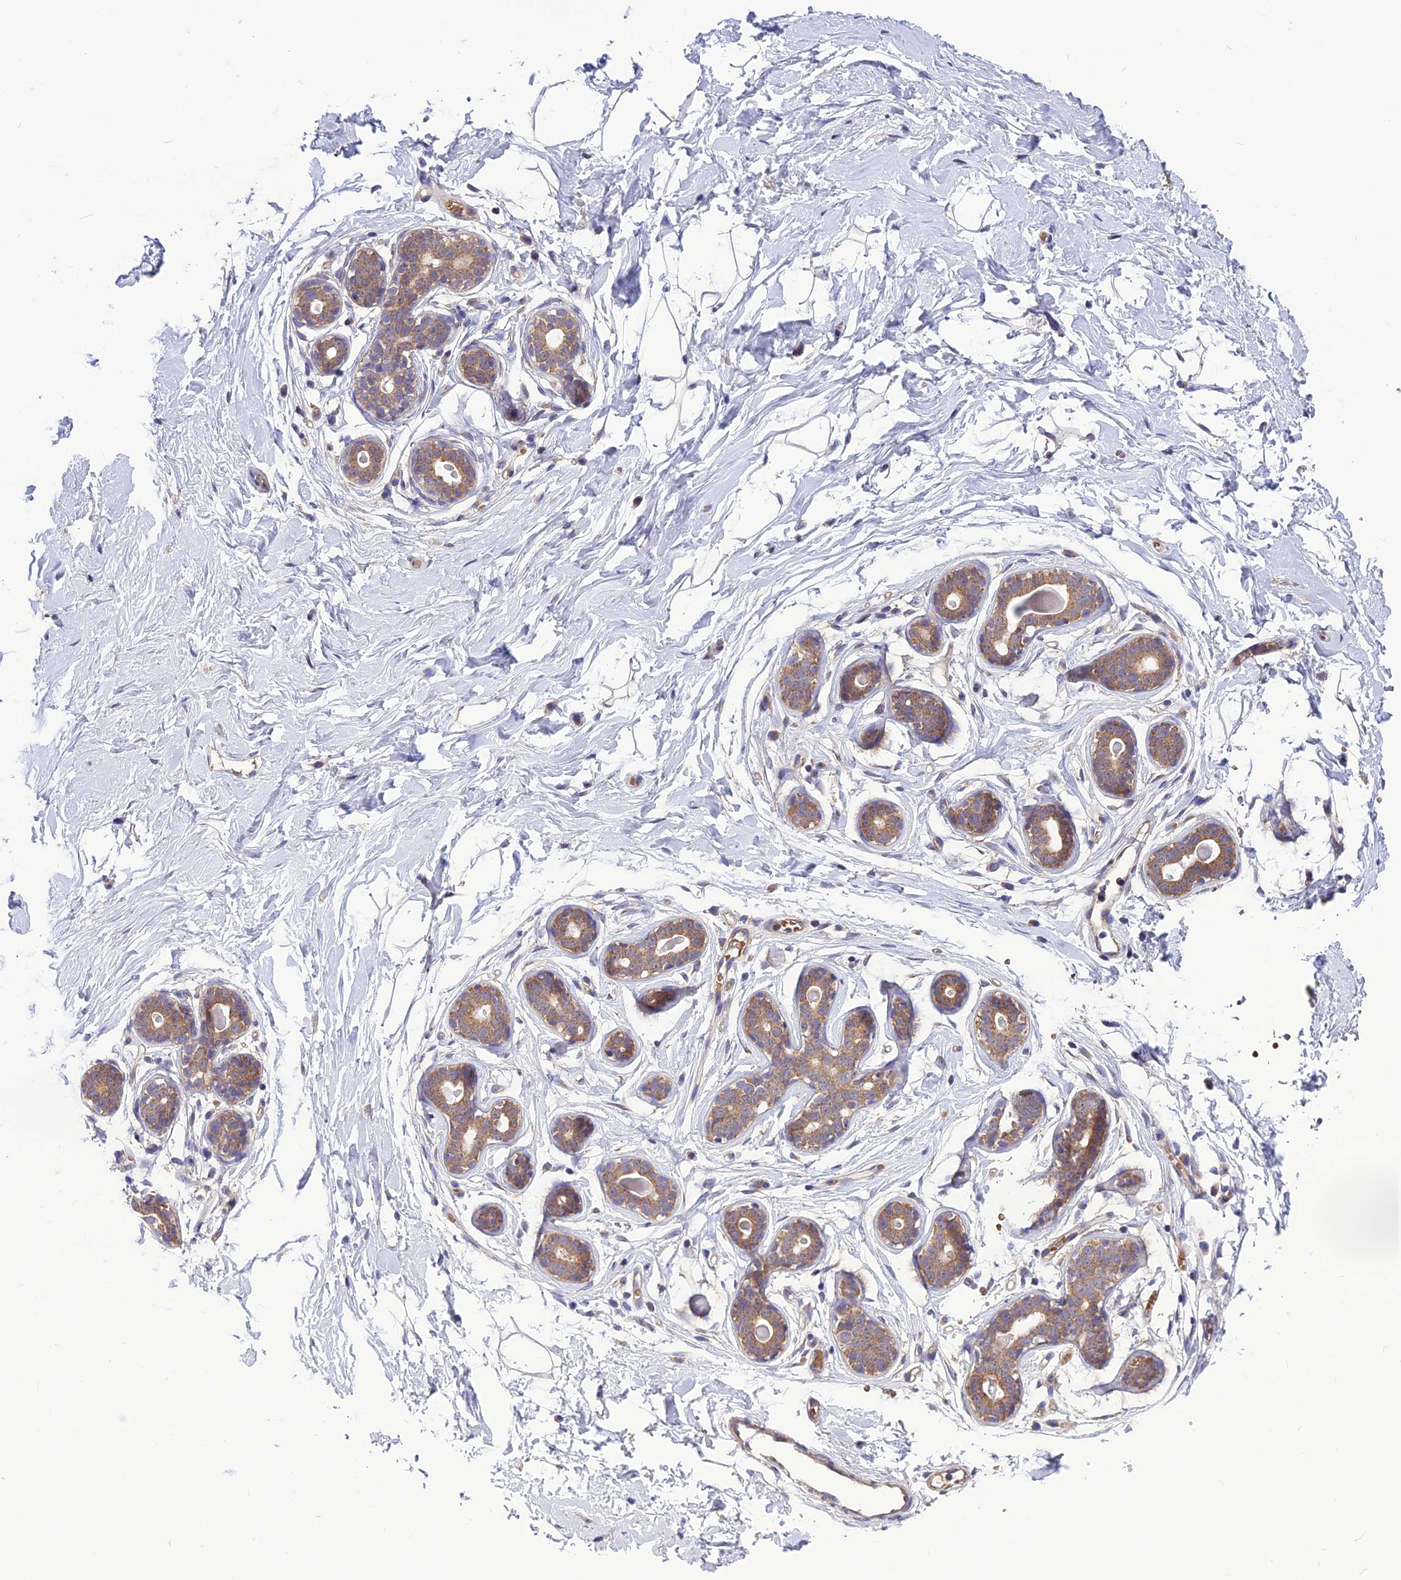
{"staining": {"intensity": "negative", "quantity": "none", "location": "none"}, "tissue": "breast", "cell_type": "Adipocytes", "image_type": "normal", "snomed": [{"axis": "morphology", "description": "Normal tissue, NOS"}, {"axis": "morphology", "description": "Adenoma, NOS"}, {"axis": "topography", "description": "Breast"}], "caption": "DAB (3,3'-diaminobenzidine) immunohistochemical staining of normal breast shows no significant expression in adipocytes.", "gene": "PSMF1", "patient": {"sex": "female", "age": 23}}